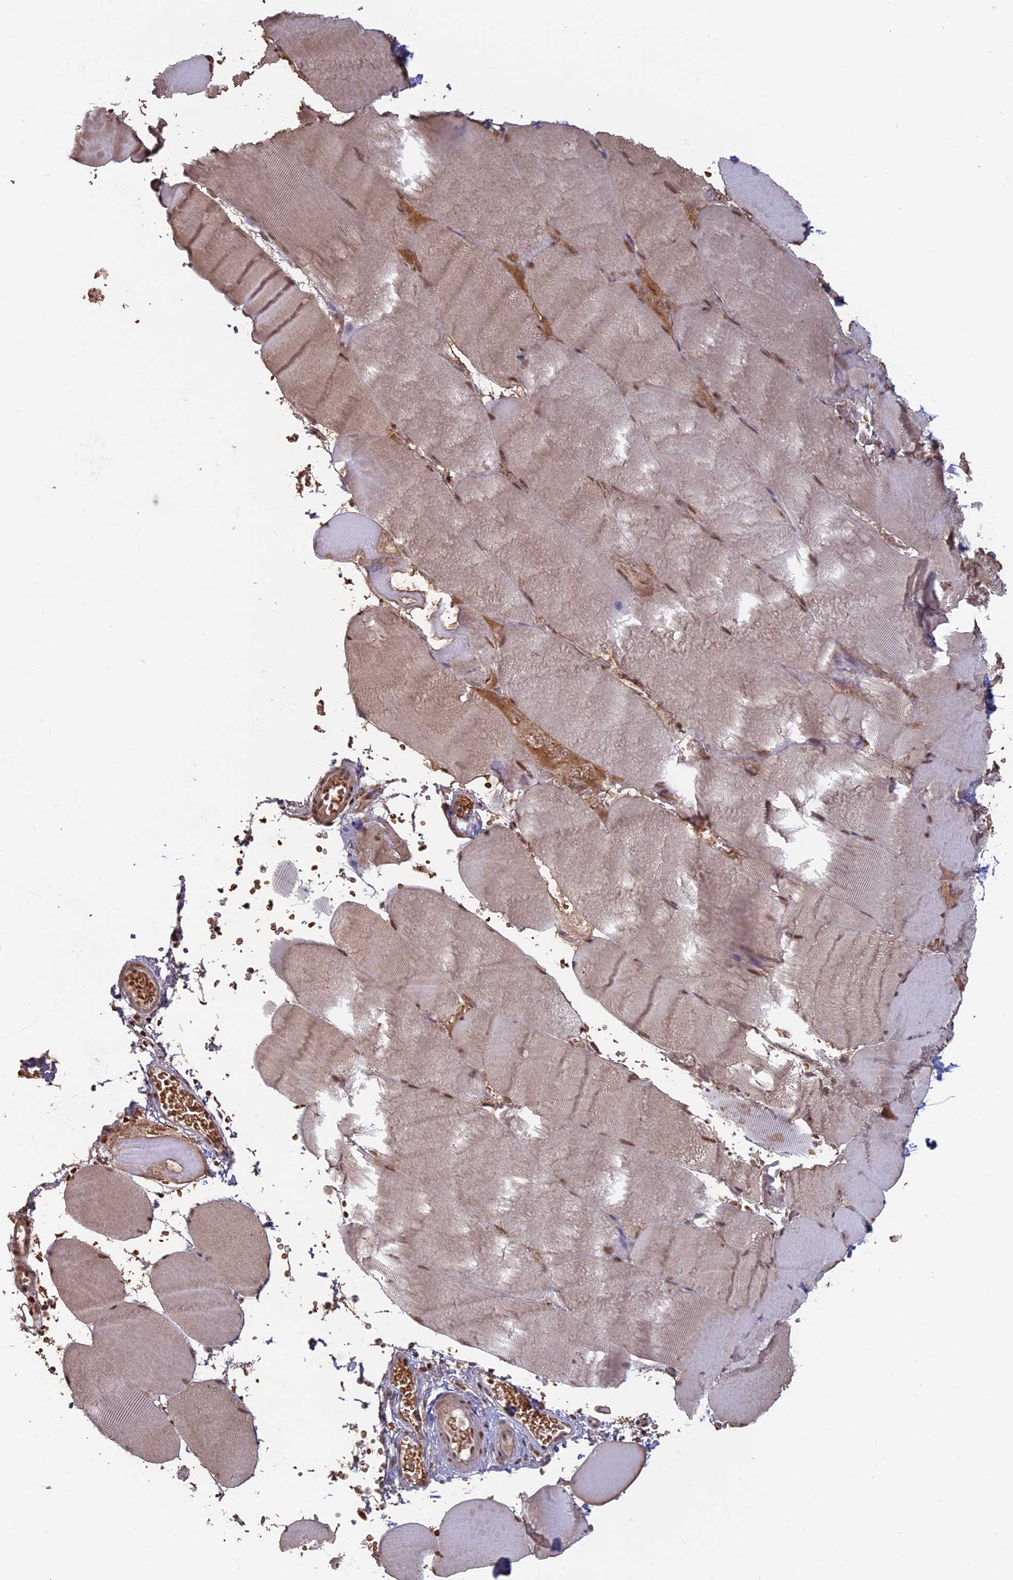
{"staining": {"intensity": "weak", "quantity": ">75%", "location": "cytoplasmic/membranous,nuclear"}, "tissue": "skeletal muscle", "cell_type": "Myocytes", "image_type": "normal", "snomed": [{"axis": "morphology", "description": "Normal tissue, NOS"}, {"axis": "topography", "description": "Skeletal muscle"}, {"axis": "topography", "description": "Head-Neck"}], "caption": "Skeletal muscle was stained to show a protein in brown. There is low levels of weak cytoplasmic/membranous,nuclear staining in approximately >75% of myocytes.", "gene": "MFAP1", "patient": {"sex": "male", "age": 66}}